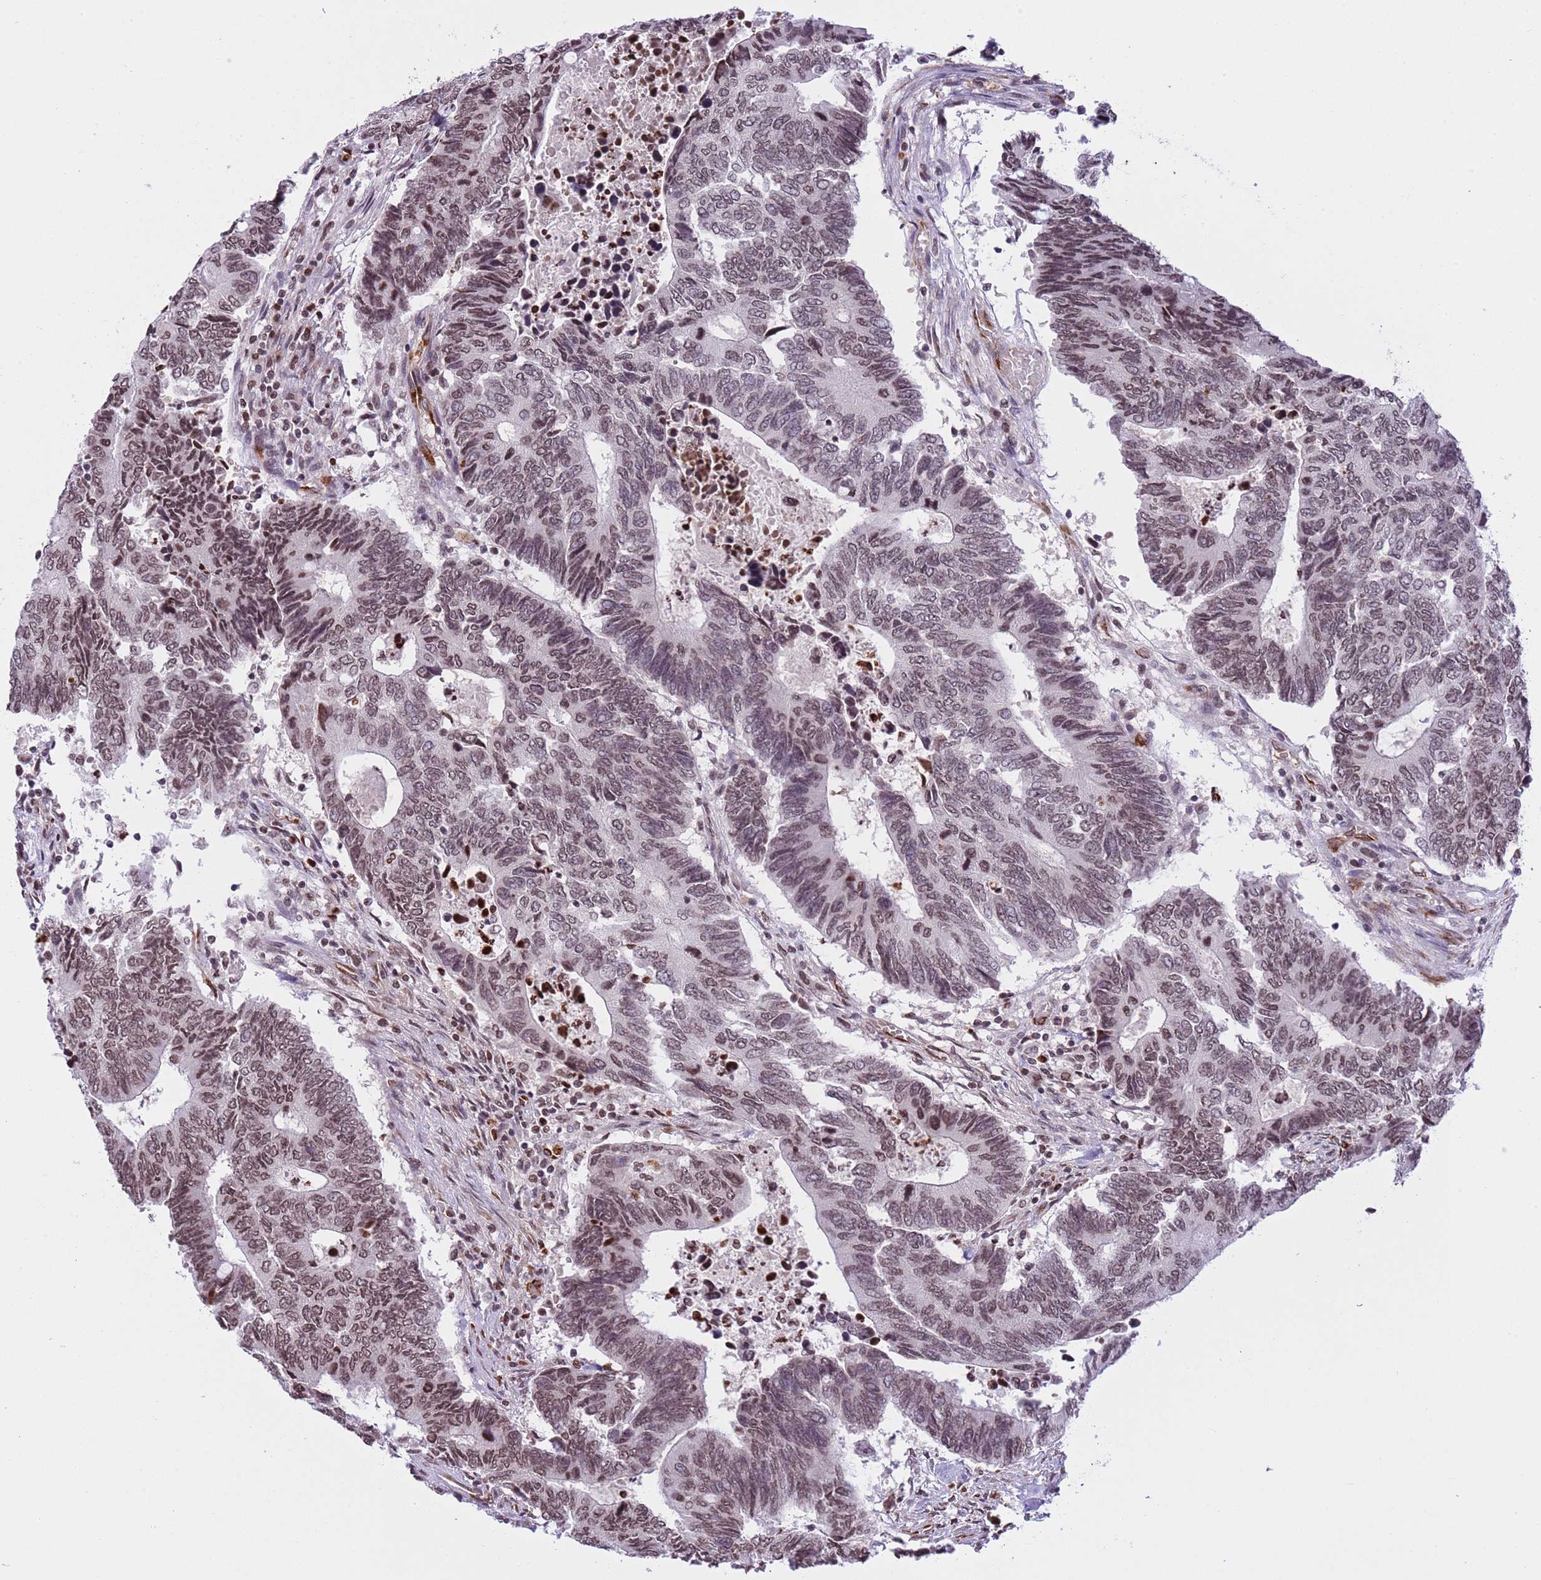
{"staining": {"intensity": "moderate", "quantity": ">75%", "location": "nuclear"}, "tissue": "colorectal cancer", "cell_type": "Tumor cells", "image_type": "cancer", "snomed": [{"axis": "morphology", "description": "Adenocarcinoma, NOS"}, {"axis": "topography", "description": "Colon"}], "caption": "Protein expression analysis of colorectal cancer demonstrates moderate nuclear expression in about >75% of tumor cells.", "gene": "NRIP1", "patient": {"sex": "male", "age": 87}}